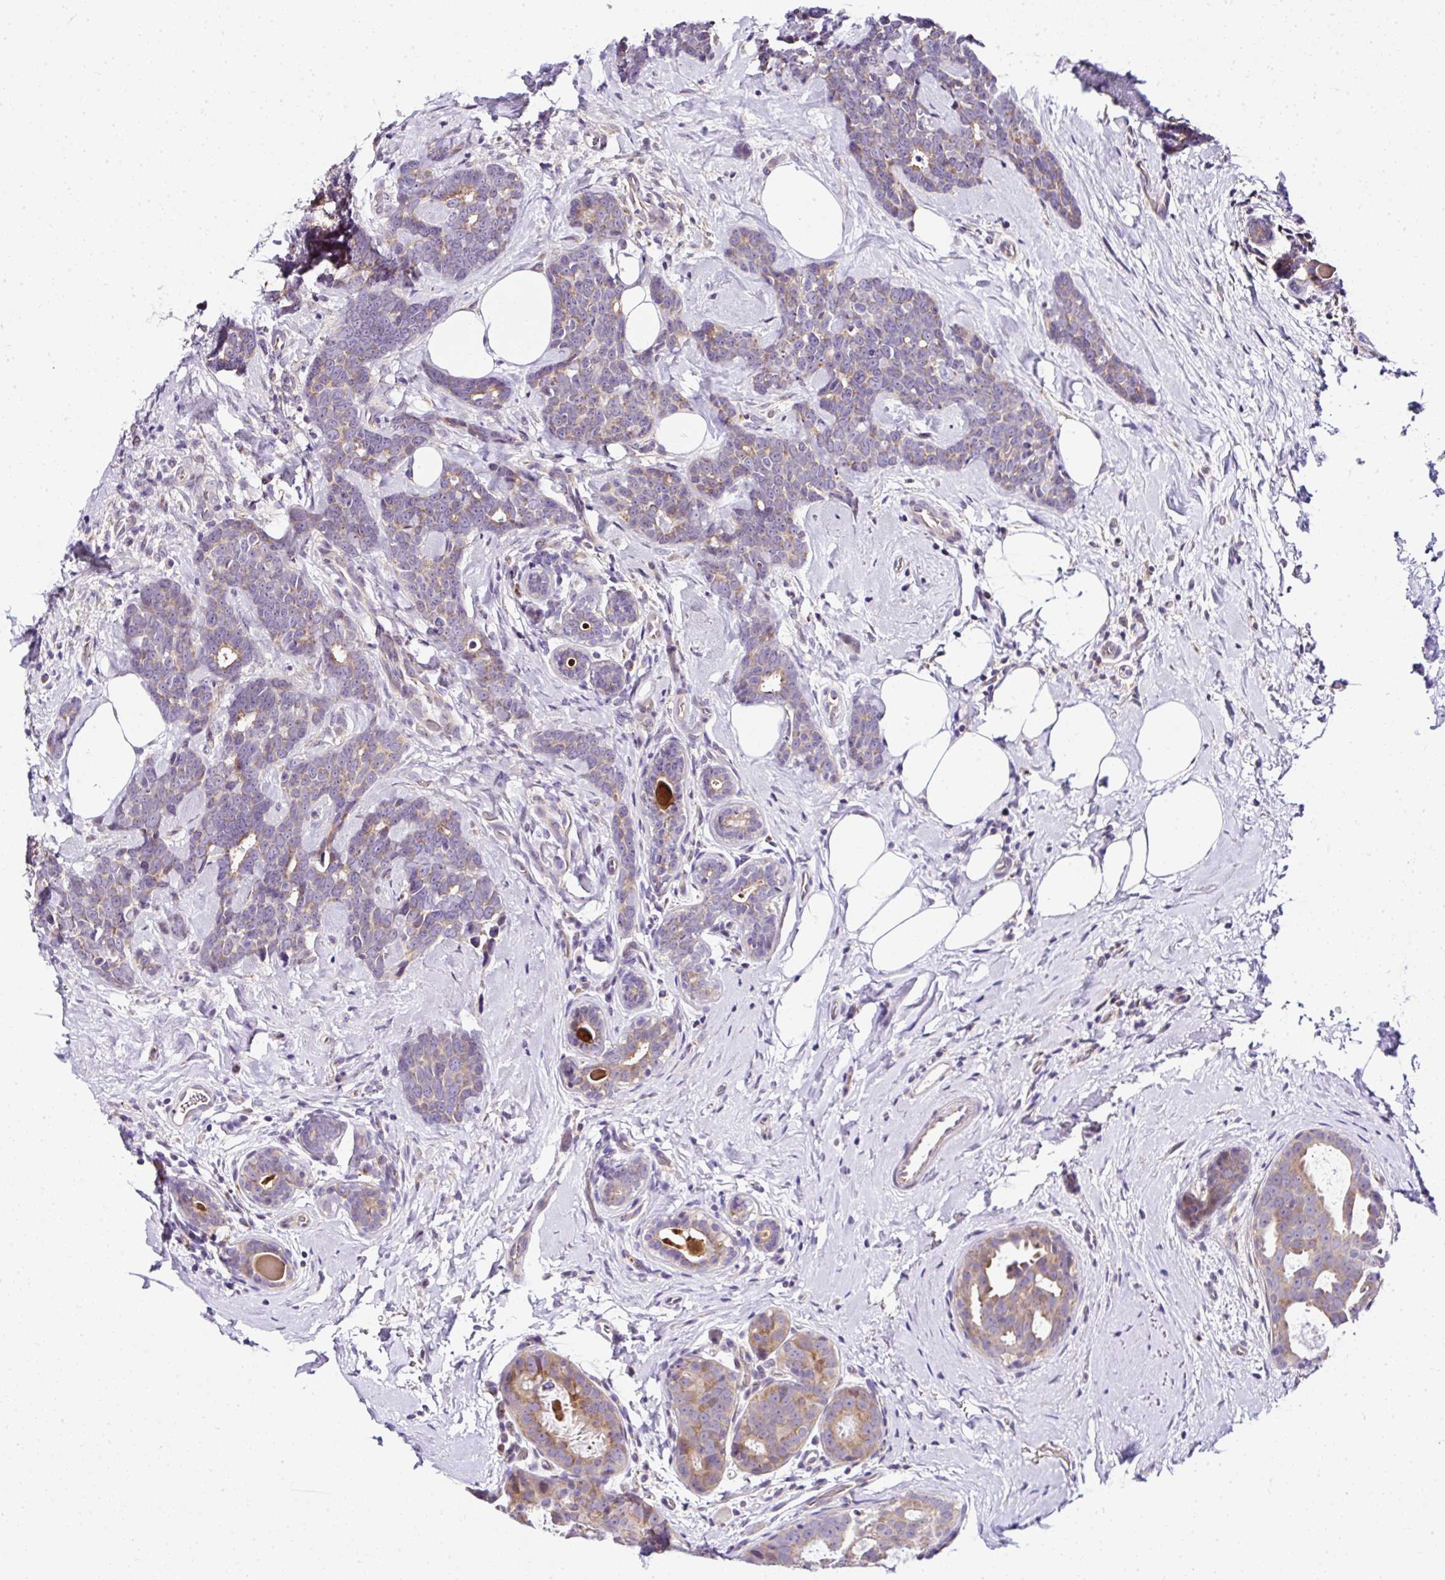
{"staining": {"intensity": "weak", "quantity": "25%-75%", "location": "cytoplasmic/membranous"}, "tissue": "breast cancer", "cell_type": "Tumor cells", "image_type": "cancer", "snomed": [{"axis": "morphology", "description": "Duct carcinoma"}, {"axis": "topography", "description": "Breast"}], "caption": "Immunohistochemistry (IHC) staining of breast cancer (invasive ductal carcinoma), which exhibits low levels of weak cytoplasmic/membranous expression in approximately 25%-75% of tumor cells indicating weak cytoplasmic/membranous protein staining. The staining was performed using DAB (3,3'-diaminobenzidine) (brown) for protein detection and nuclei were counterstained in hematoxylin (blue).", "gene": "DEPDC5", "patient": {"sex": "female", "age": 71}}